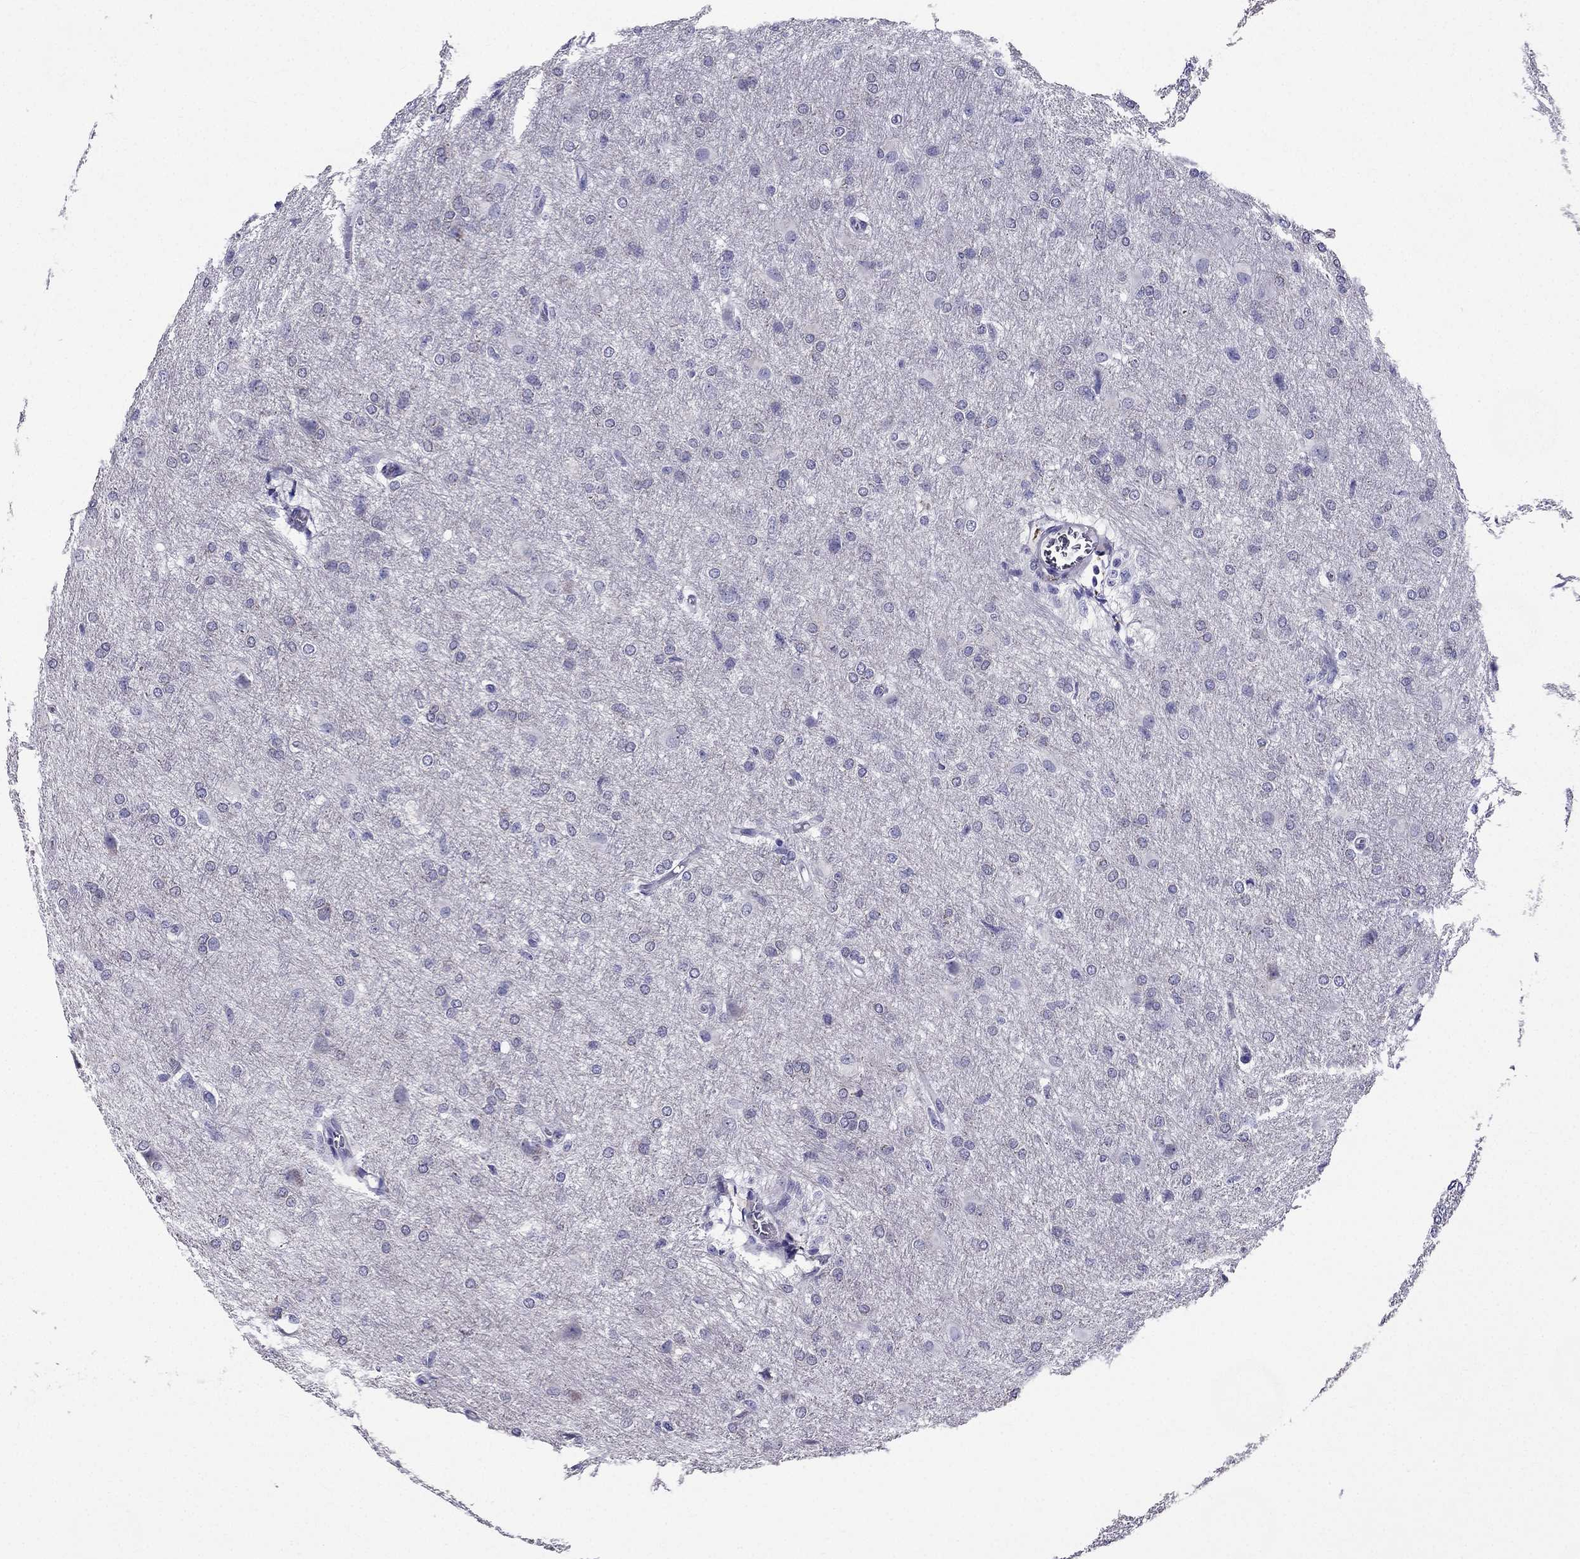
{"staining": {"intensity": "negative", "quantity": "none", "location": "none"}, "tissue": "glioma", "cell_type": "Tumor cells", "image_type": "cancer", "snomed": [{"axis": "morphology", "description": "Glioma, malignant, High grade"}, {"axis": "topography", "description": "Brain"}], "caption": "This is an IHC histopathology image of human malignant glioma (high-grade). There is no positivity in tumor cells.", "gene": "ZNF541", "patient": {"sex": "male", "age": 68}}